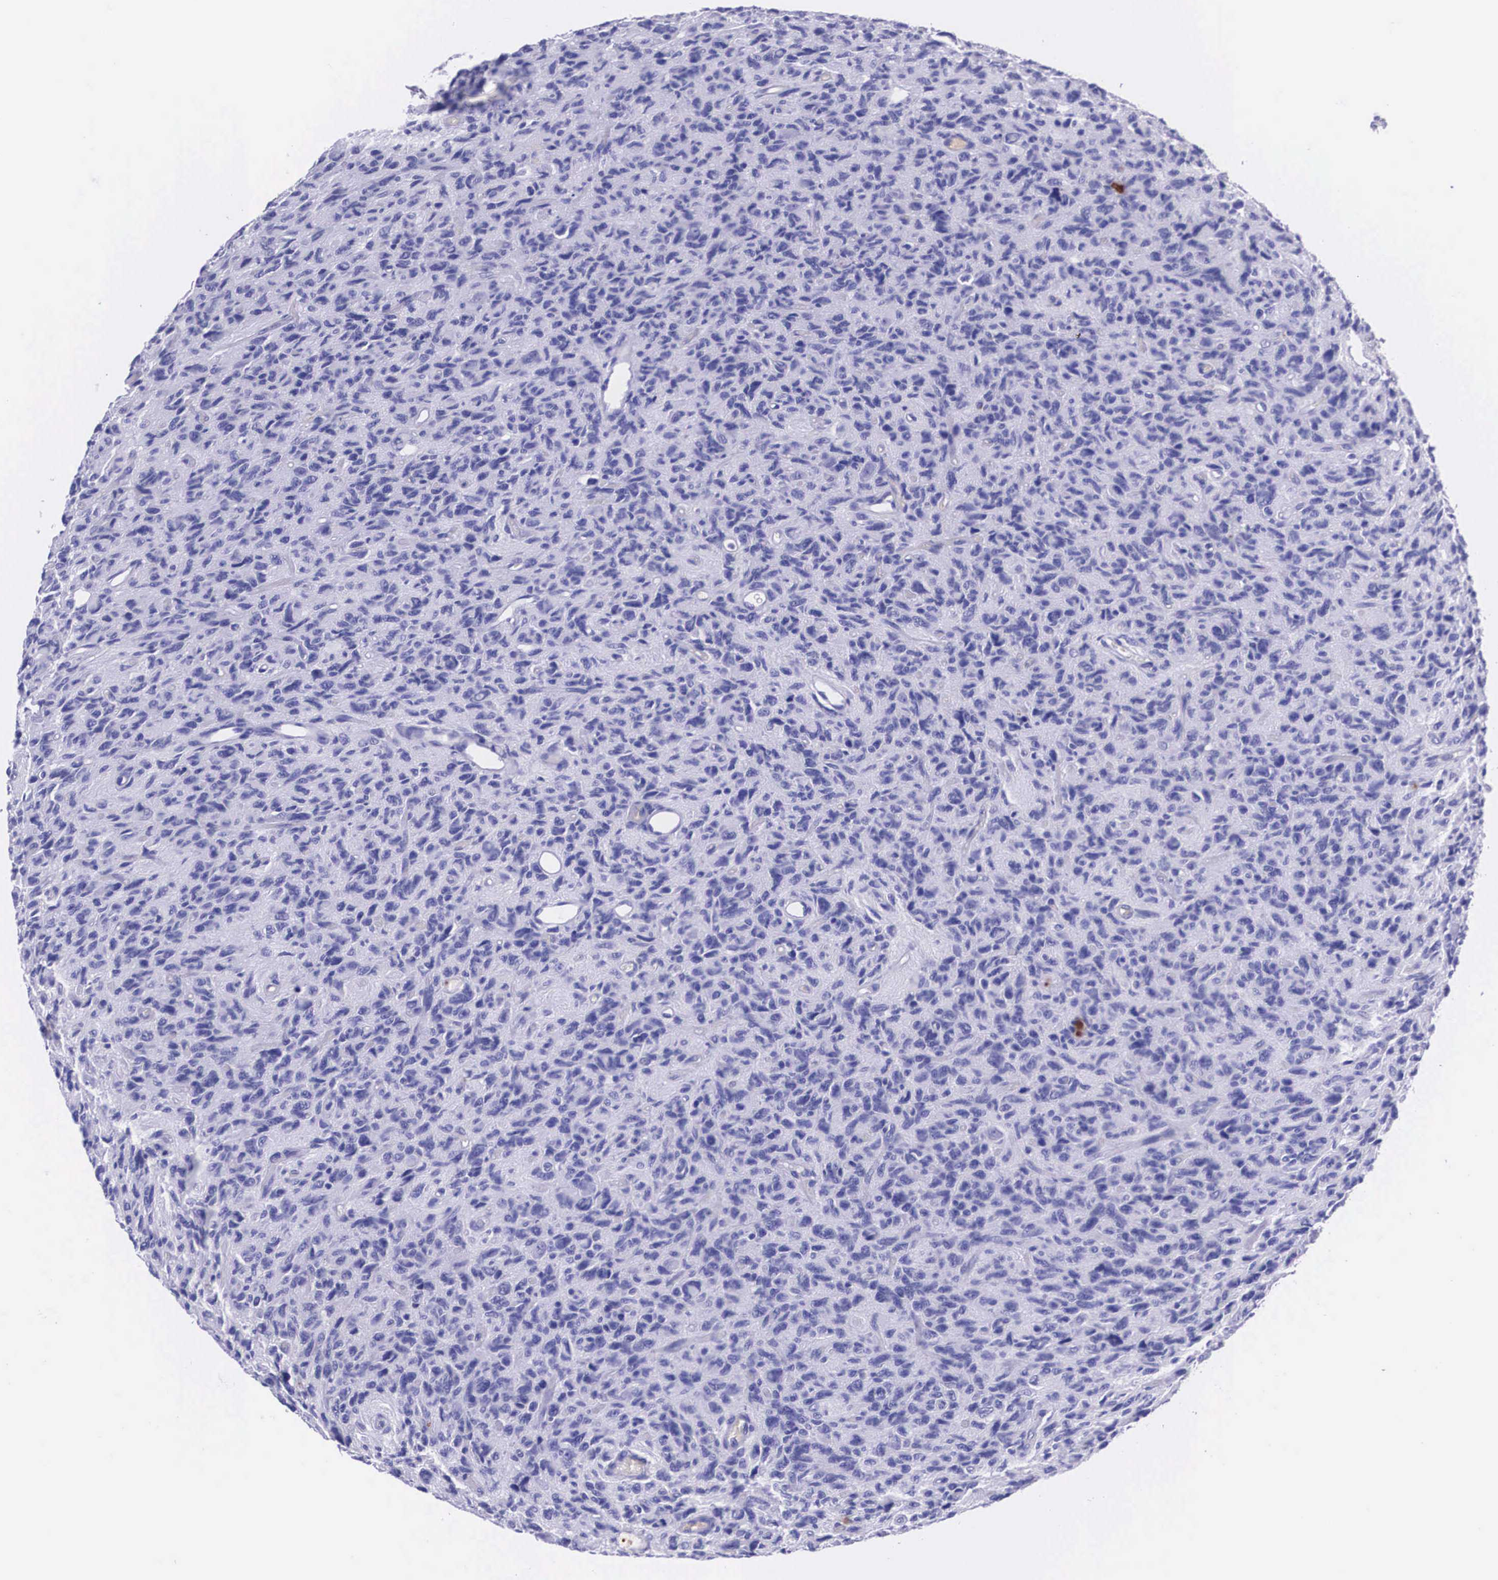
{"staining": {"intensity": "negative", "quantity": "none", "location": "none"}, "tissue": "glioma", "cell_type": "Tumor cells", "image_type": "cancer", "snomed": [{"axis": "morphology", "description": "Glioma, malignant, High grade"}, {"axis": "topography", "description": "Brain"}], "caption": "This is an immunohistochemistry micrograph of human malignant glioma (high-grade). There is no positivity in tumor cells.", "gene": "PLG", "patient": {"sex": "female", "age": 60}}